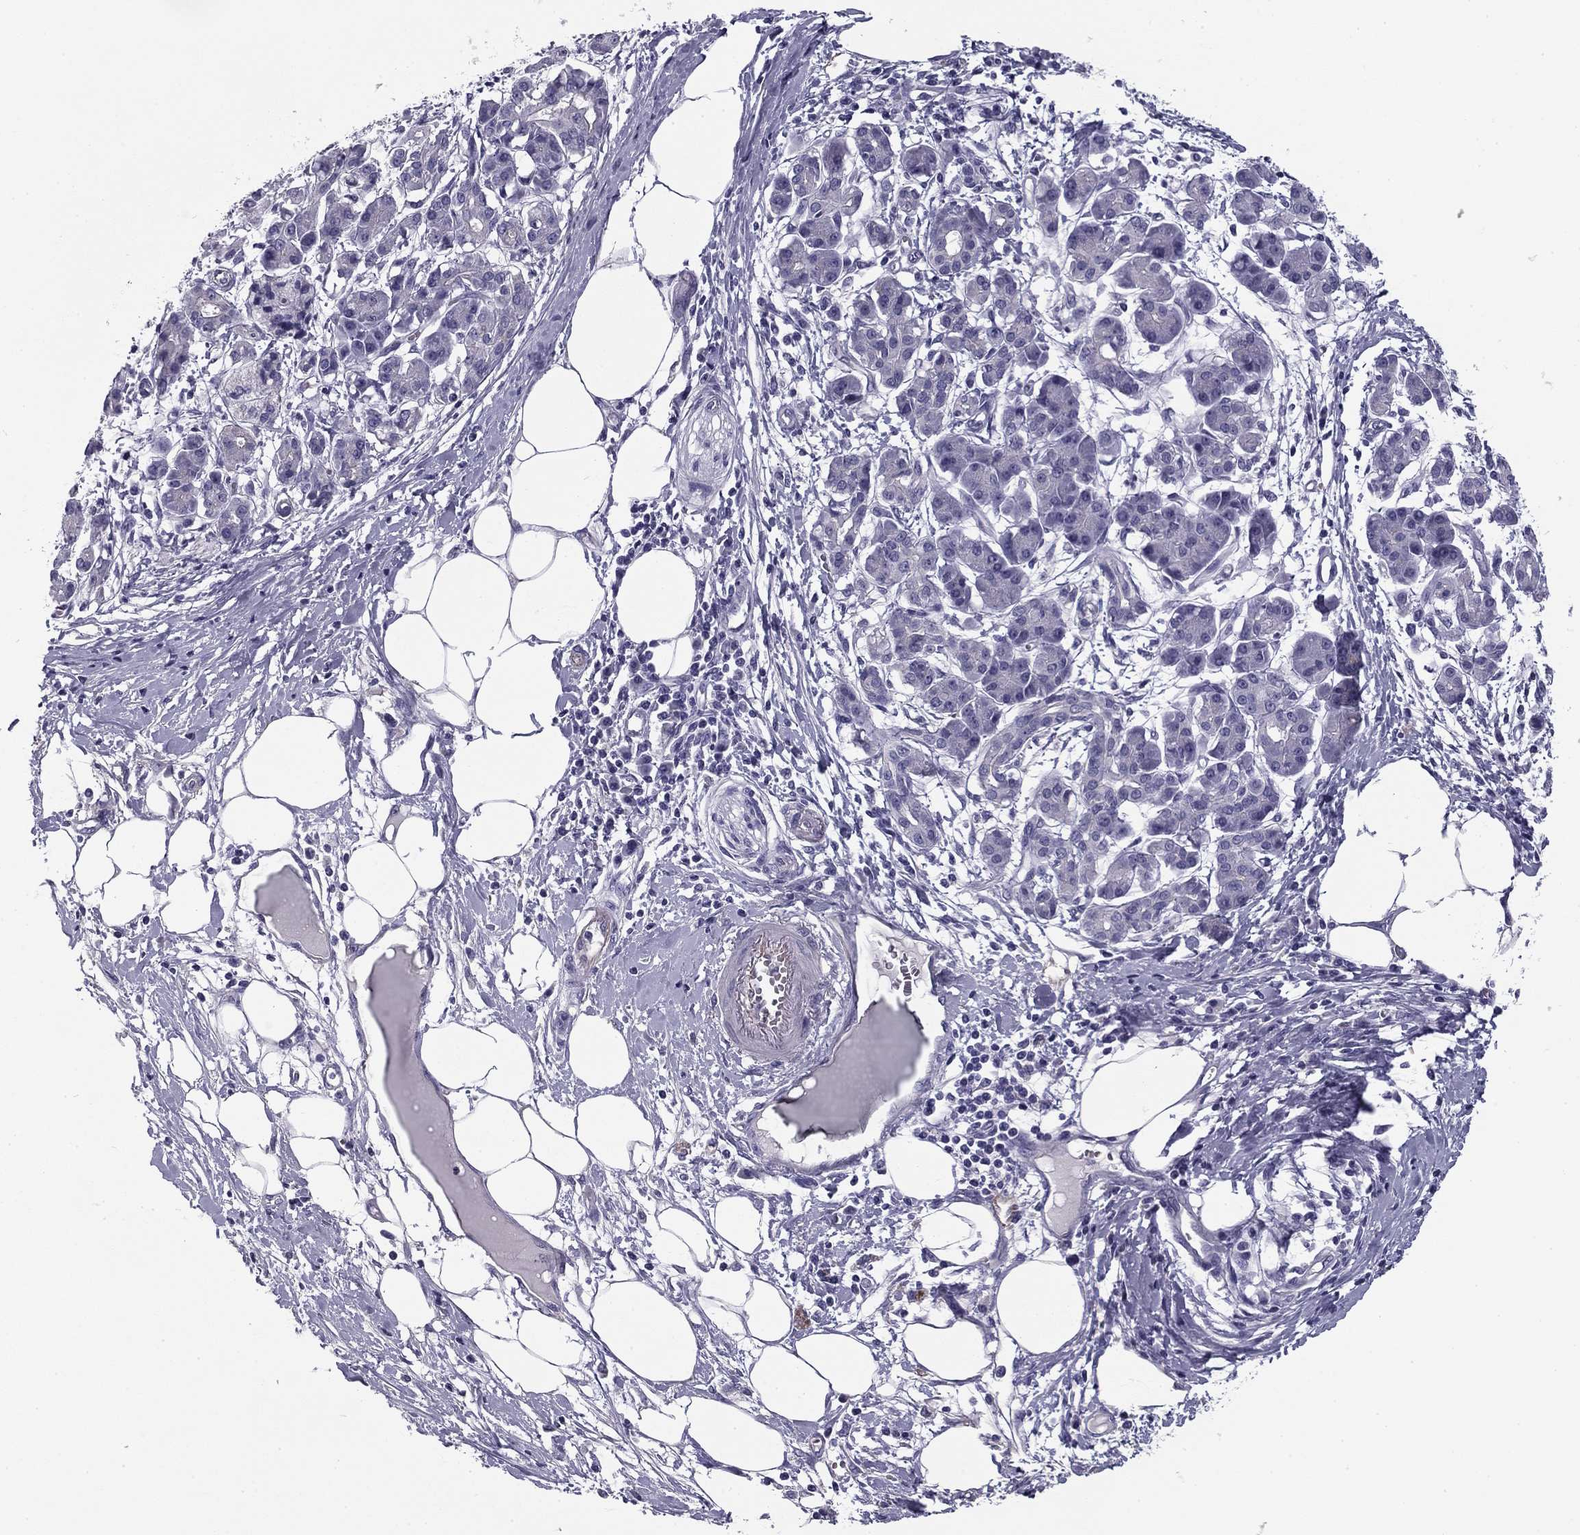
{"staining": {"intensity": "negative", "quantity": "none", "location": "none"}, "tissue": "pancreatic cancer", "cell_type": "Tumor cells", "image_type": "cancer", "snomed": [{"axis": "morphology", "description": "Adenocarcinoma, NOS"}, {"axis": "topography", "description": "Pancreas"}], "caption": "Image shows no protein staining in tumor cells of pancreatic adenocarcinoma tissue. Nuclei are stained in blue.", "gene": "FLNC", "patient": {"sex": "male", "age": 72}}